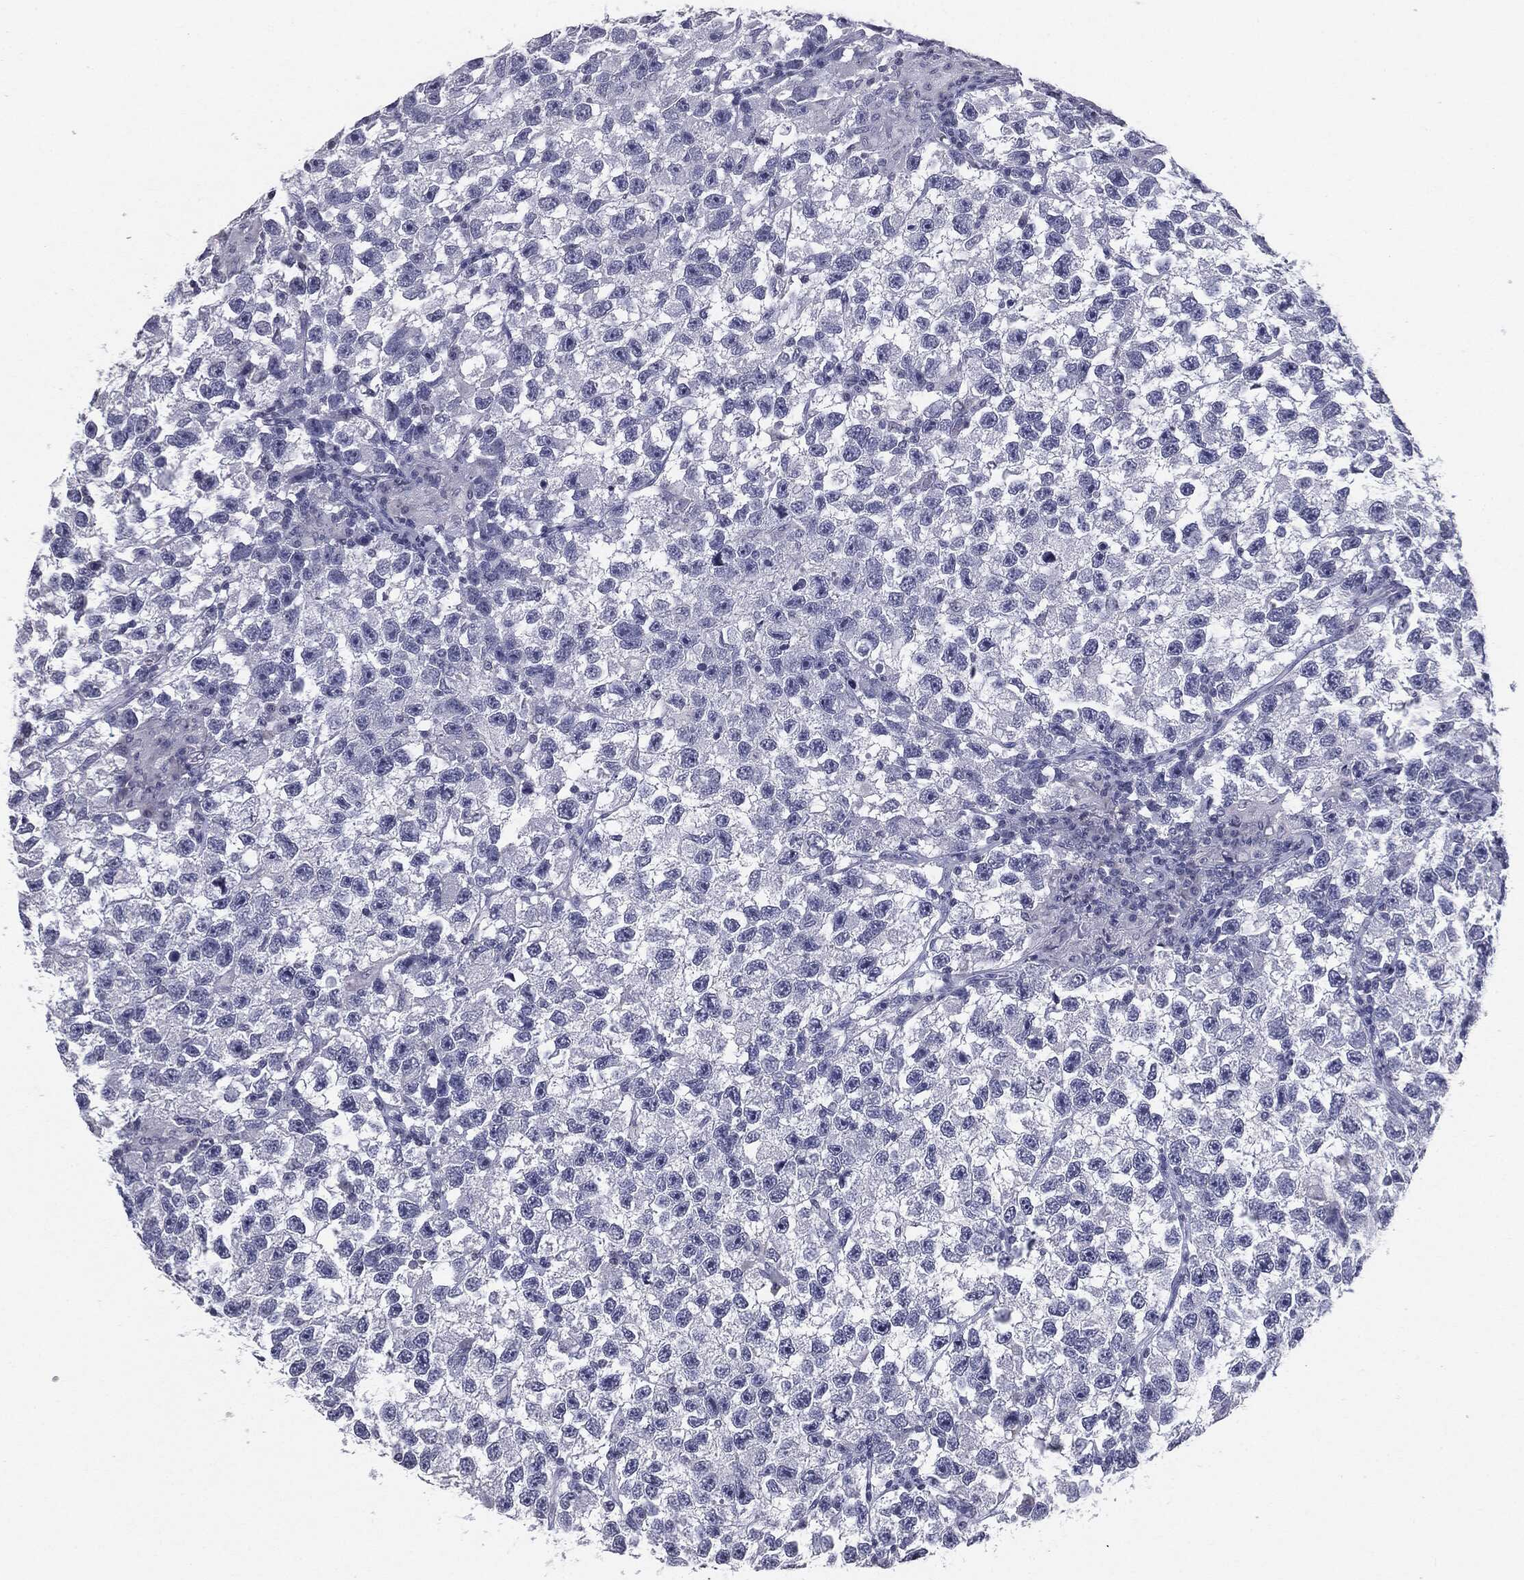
{"staining": {"intensity": "negative", "quantity": "none", "location": "none"}, "tissue": "testis cancer", "cell_type": "Tumor cells", "image_type": "cancer", "snomed": [{"axis": "morphology", "description": "Seminoma, NOS"}, {"axis": "topography", "description": "Testis"}], "caption": "IHC photomicrograph of neoplastic tissue: human testis cancer stained with DAB (3,3'-diaminobenzidine) reveals no significant protein staining in tumor cells.", "gene": "SERPINB4", "patient": {"sex": "male", "age": 26}}